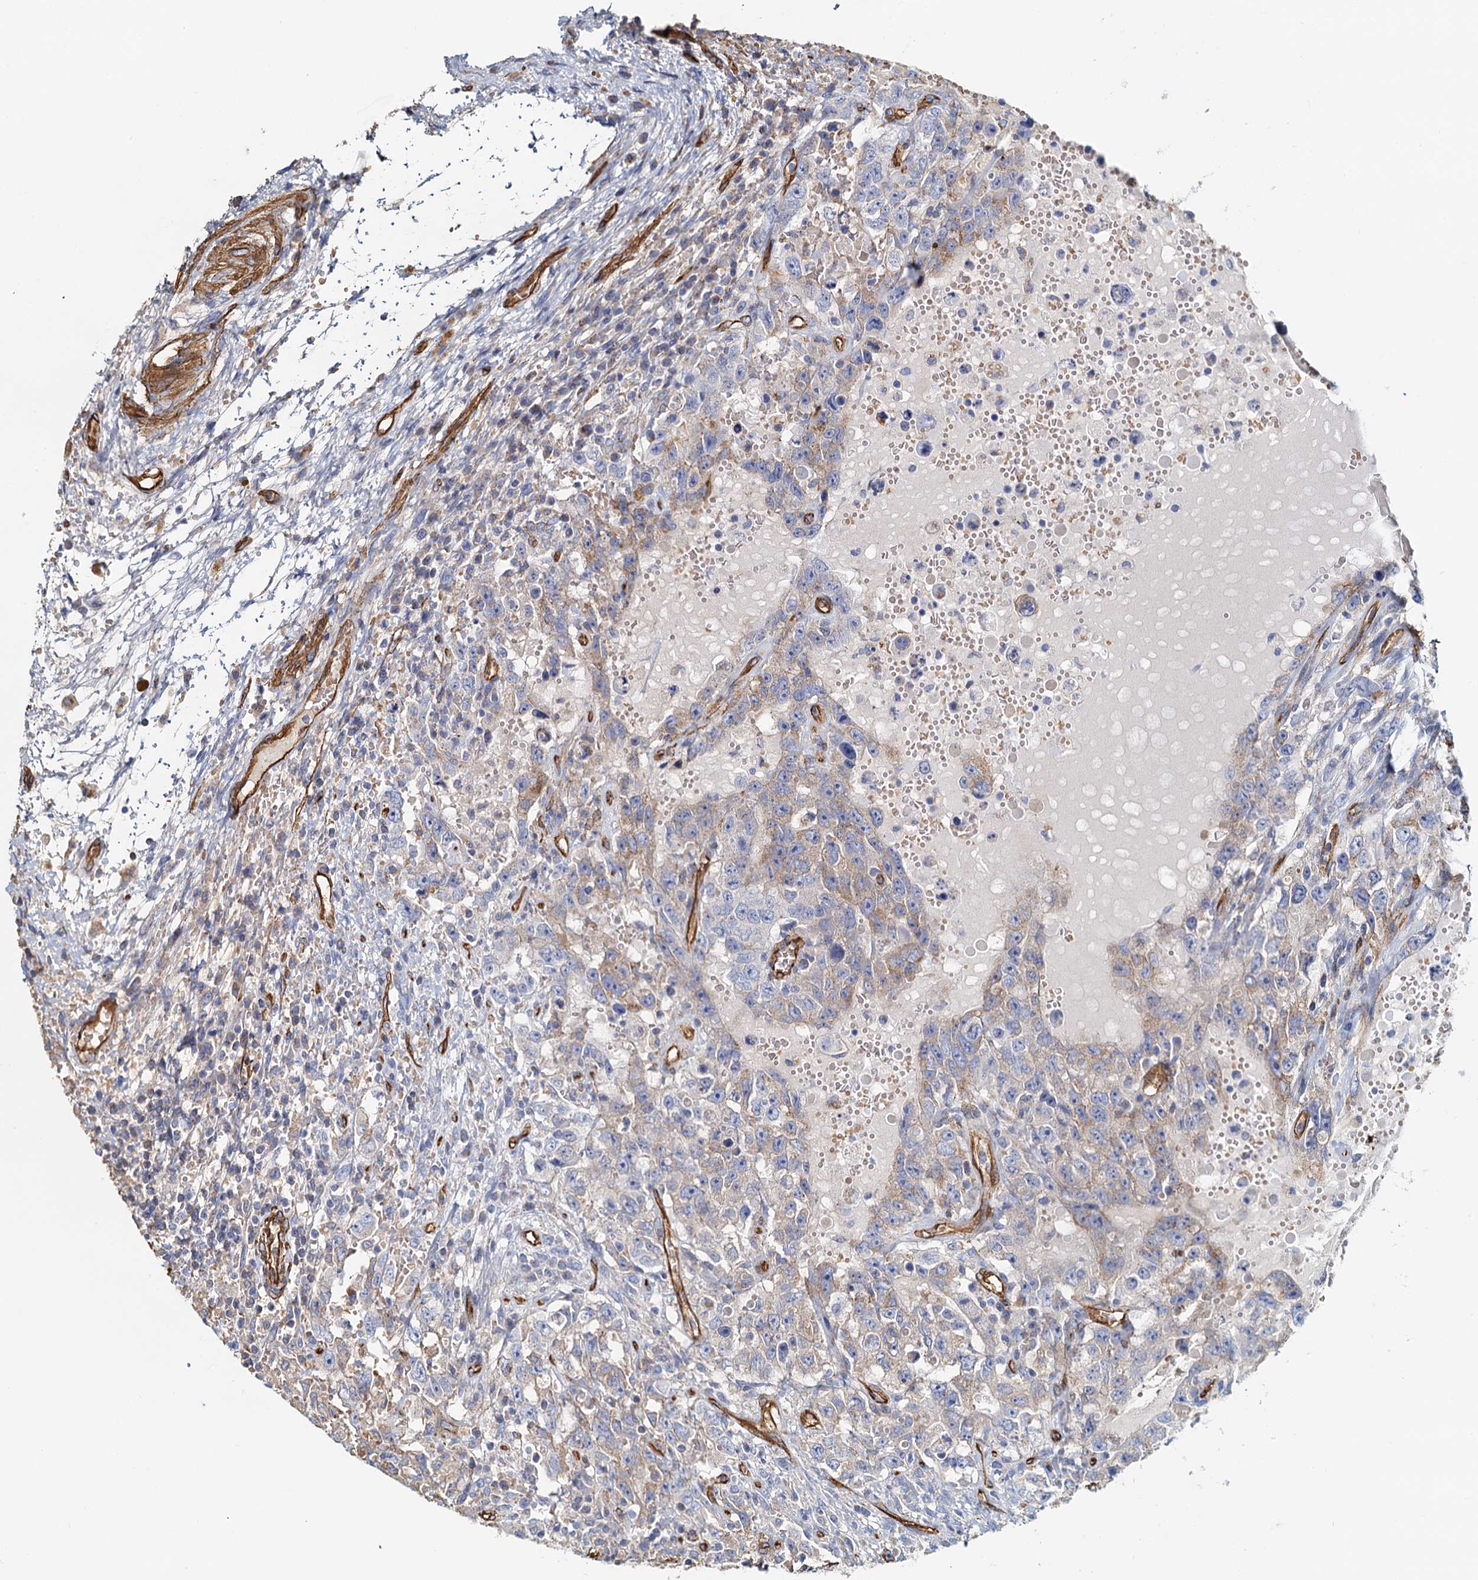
{"staining": {"intensity": "weak", "quantity": "<25%", "location": "cytoplasmic/membranous"}, "tissue": "testis cancer", "cell_type": "Tumor cells", "image_type": "cancer", "snomed": [{"axis": "morphology", "description": "Carcinoma, Embryonal, NOS"}, {"axis": "topography", "description": "Testis"}], "caption": "High magnification brightfield microscopy of embryonal carcinoma (testis) stained with DAB (3,3'-diaminobenzidine) (brown) and counterstained with hematoxylin (blue): tumor cells show no significant expression. (DAB (3,3'-diaminobenzidine) IHC with hematoxylin counter stain).", "gene": "DGKG", "patient": {"sex": "male", "age": 26}}